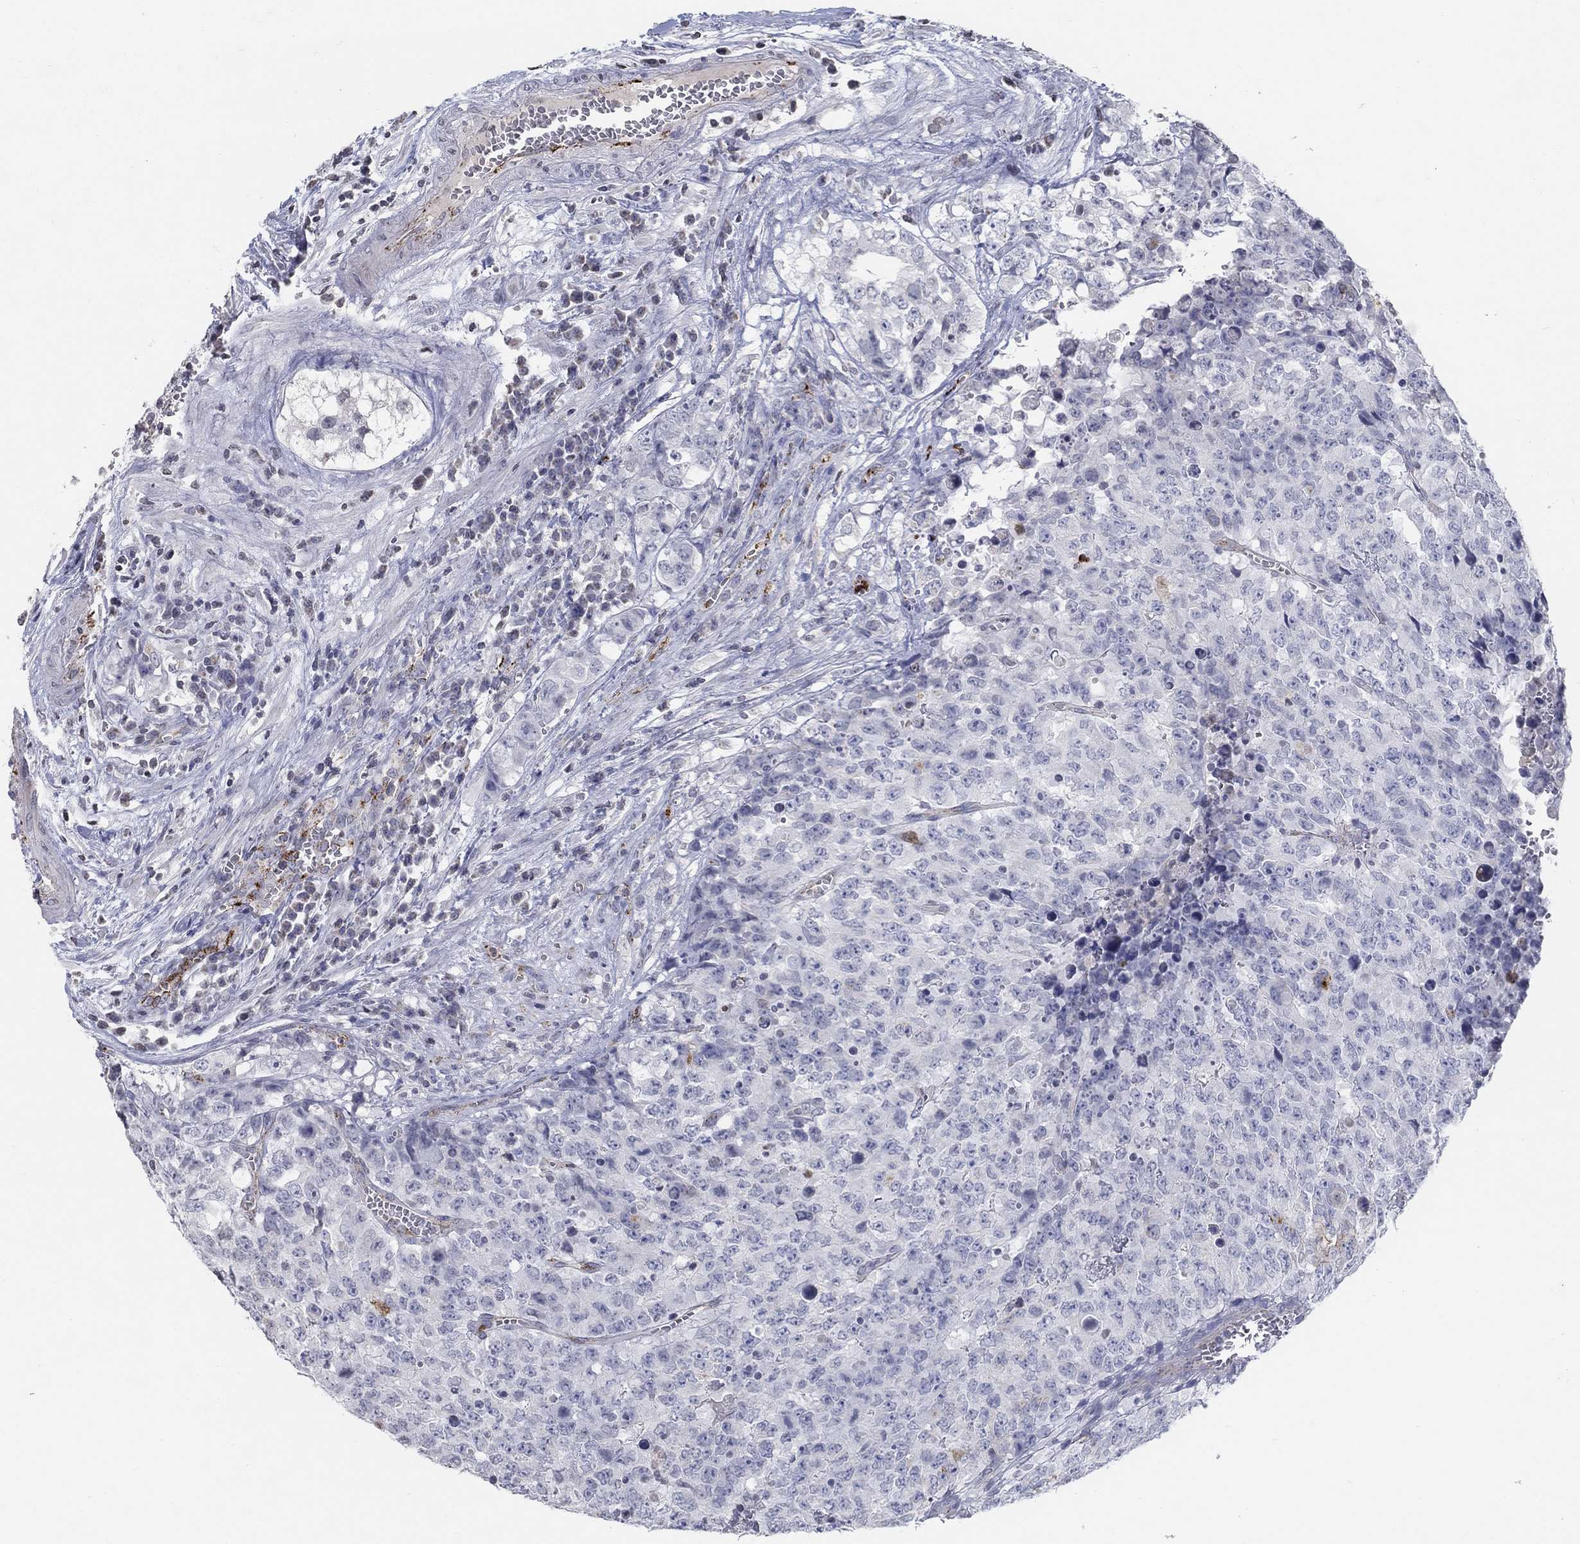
{"staining": {"intensity": "negative", "quantity": "none", "location": "none"}, "tissue": "testis cancer", "cell_type": "Tumor cells", "image_type": "cancer", "snomed": [{"axis": "morphology", "description": "Carcinoma, Embryonal, NOS"}, {"axis": "topography", "description": "Testis"}], "caption": "A high-resolution micrograph shows immunohistochemistry (IHC) staining of testis cancer (embryonal carcinoma), which demonstrates no significant staining in tumor cells.", "gene": "TINAG", "patient": {"sex": "male", "age": 23}}